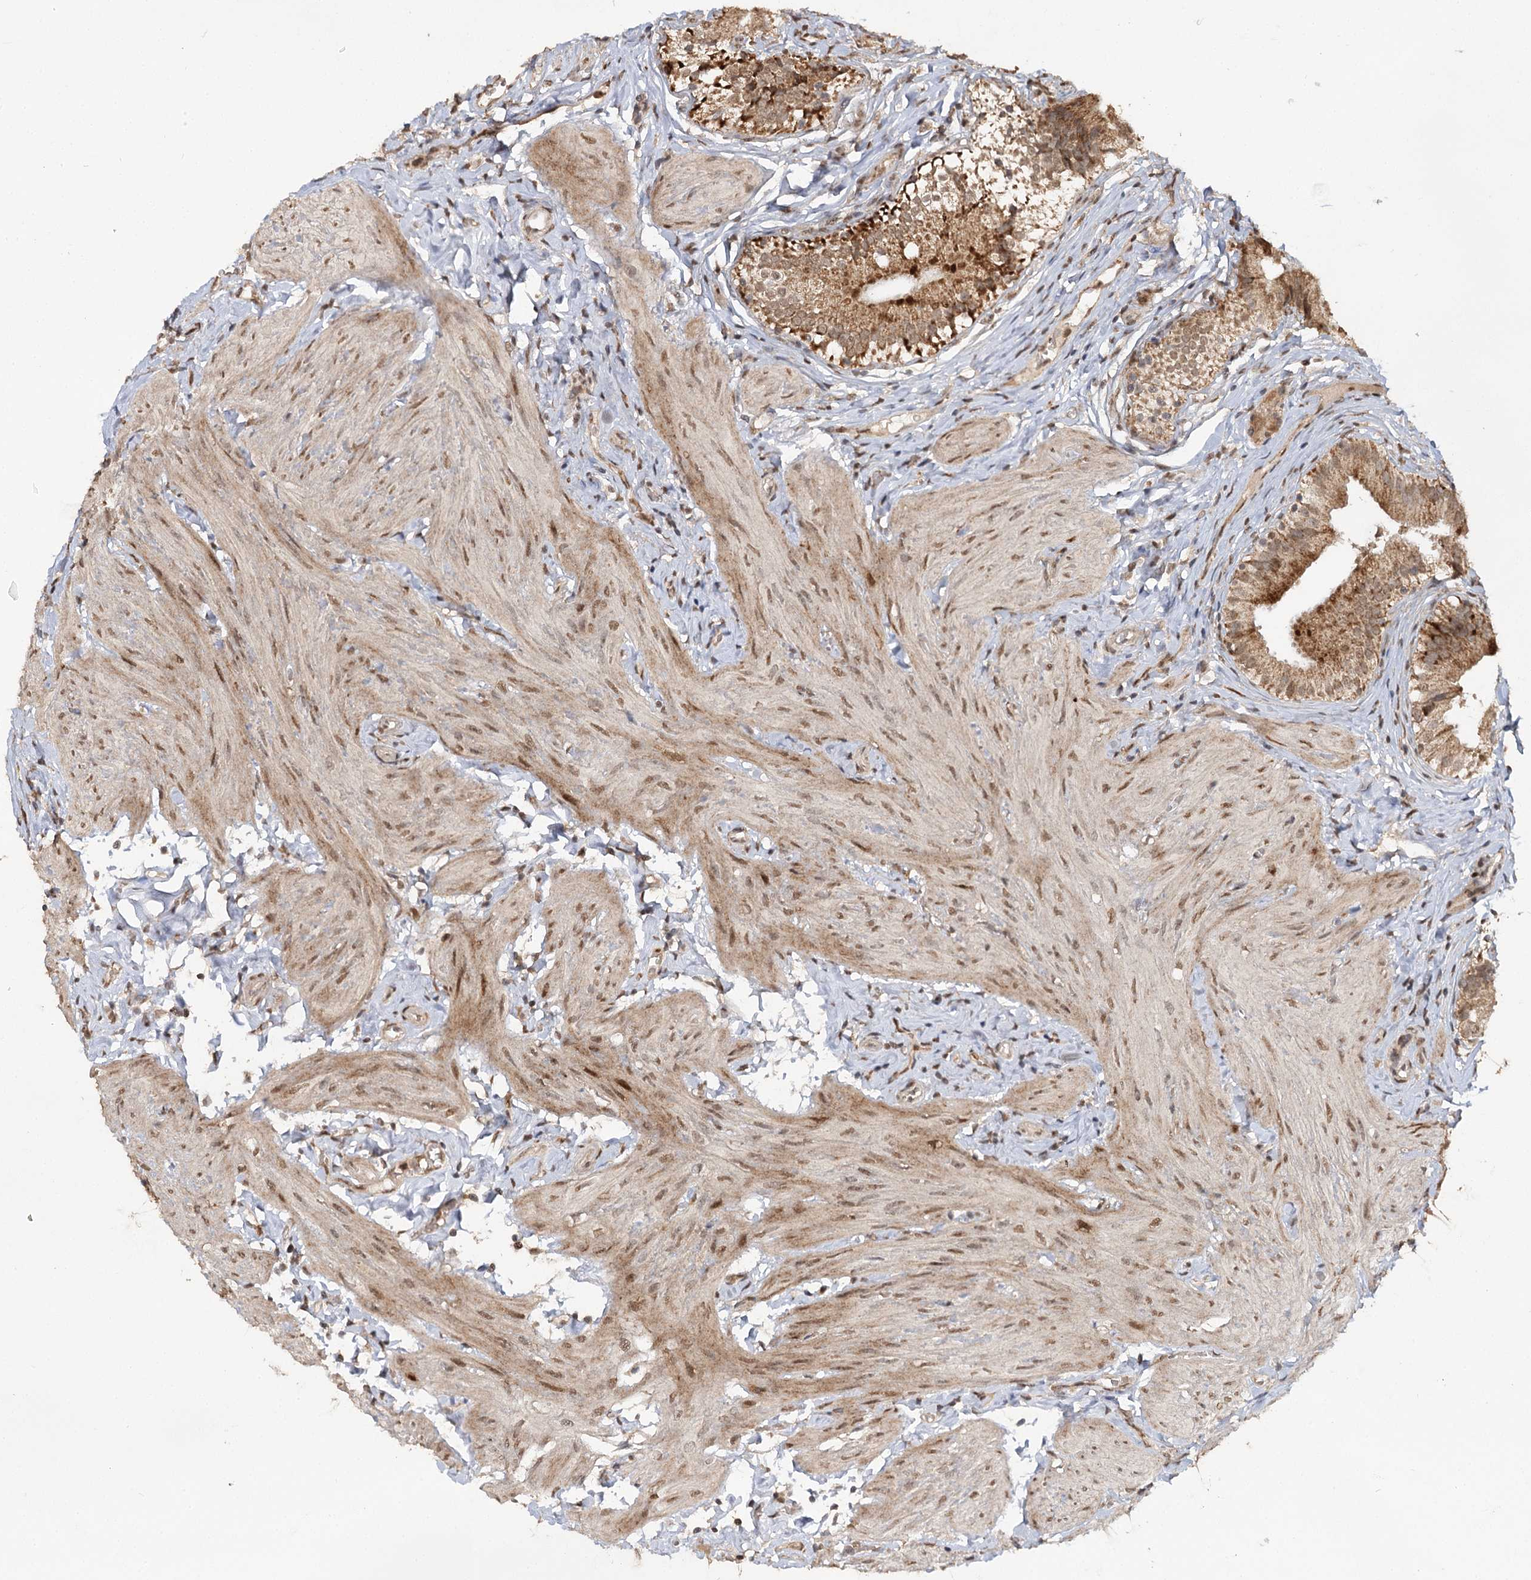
{"staining": {"intensity": "strong", "quantity": ">75%", "location": "cytoplasmic/membranous"}, "tissue": "gallbladder", "cell_type": "Glandular cells", "image_type": "normal", "snomed": [{"axis": "morphology", "description": "Normal tissue, NOS"}, {"axis": "topography", "description": "Gallbladder"}], "caption": "Protein staining by immunohistochemistry demonstrates strong cytoplasmic/membranous staining in approximately >75% of glandular cells in benign gallbladder. Using DAB (3,3'-diaminobenzidine) (brown) and hematoxylin (blue) stains, captured at high magnification using brightfield microscopy.", "gene": "ZNRF3", "patient": {"sex": "female", "age": 47}}